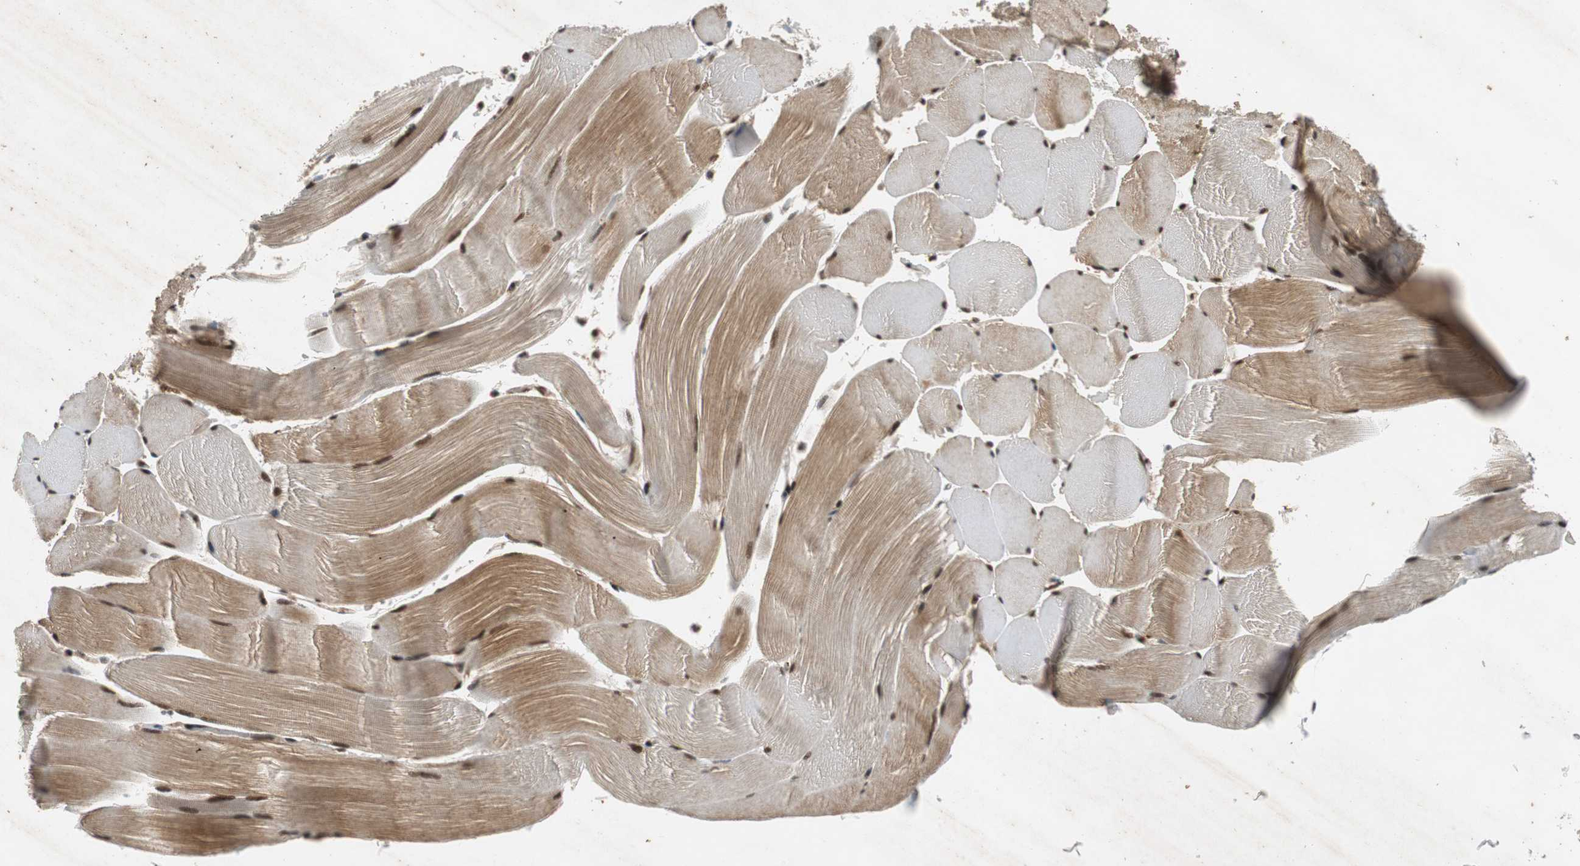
{"staining": {"intensity": "strong", "quantity": ">75%", "location": "cytoplasmic/membranous,nuclear"}, "tissue": "skeletal muscle", "cell_type": "Myocytes", "image_type": "normal", "snomed": [{"axis": "morphology", "description": "Normal tissue, NOS"}, {"axis": "topography", "description": "Skeletal muscle"}], "caption": "Strong cytoplasmic/membranous,nuclear expression is appreciated in about >75% of myocytes in unremarkable skeletal muscle. (DAB IHC, brown staining for protein, blue staining for nuclei).", "gene": "TAF5", "patient": {"sex": "male", "age": 62}}